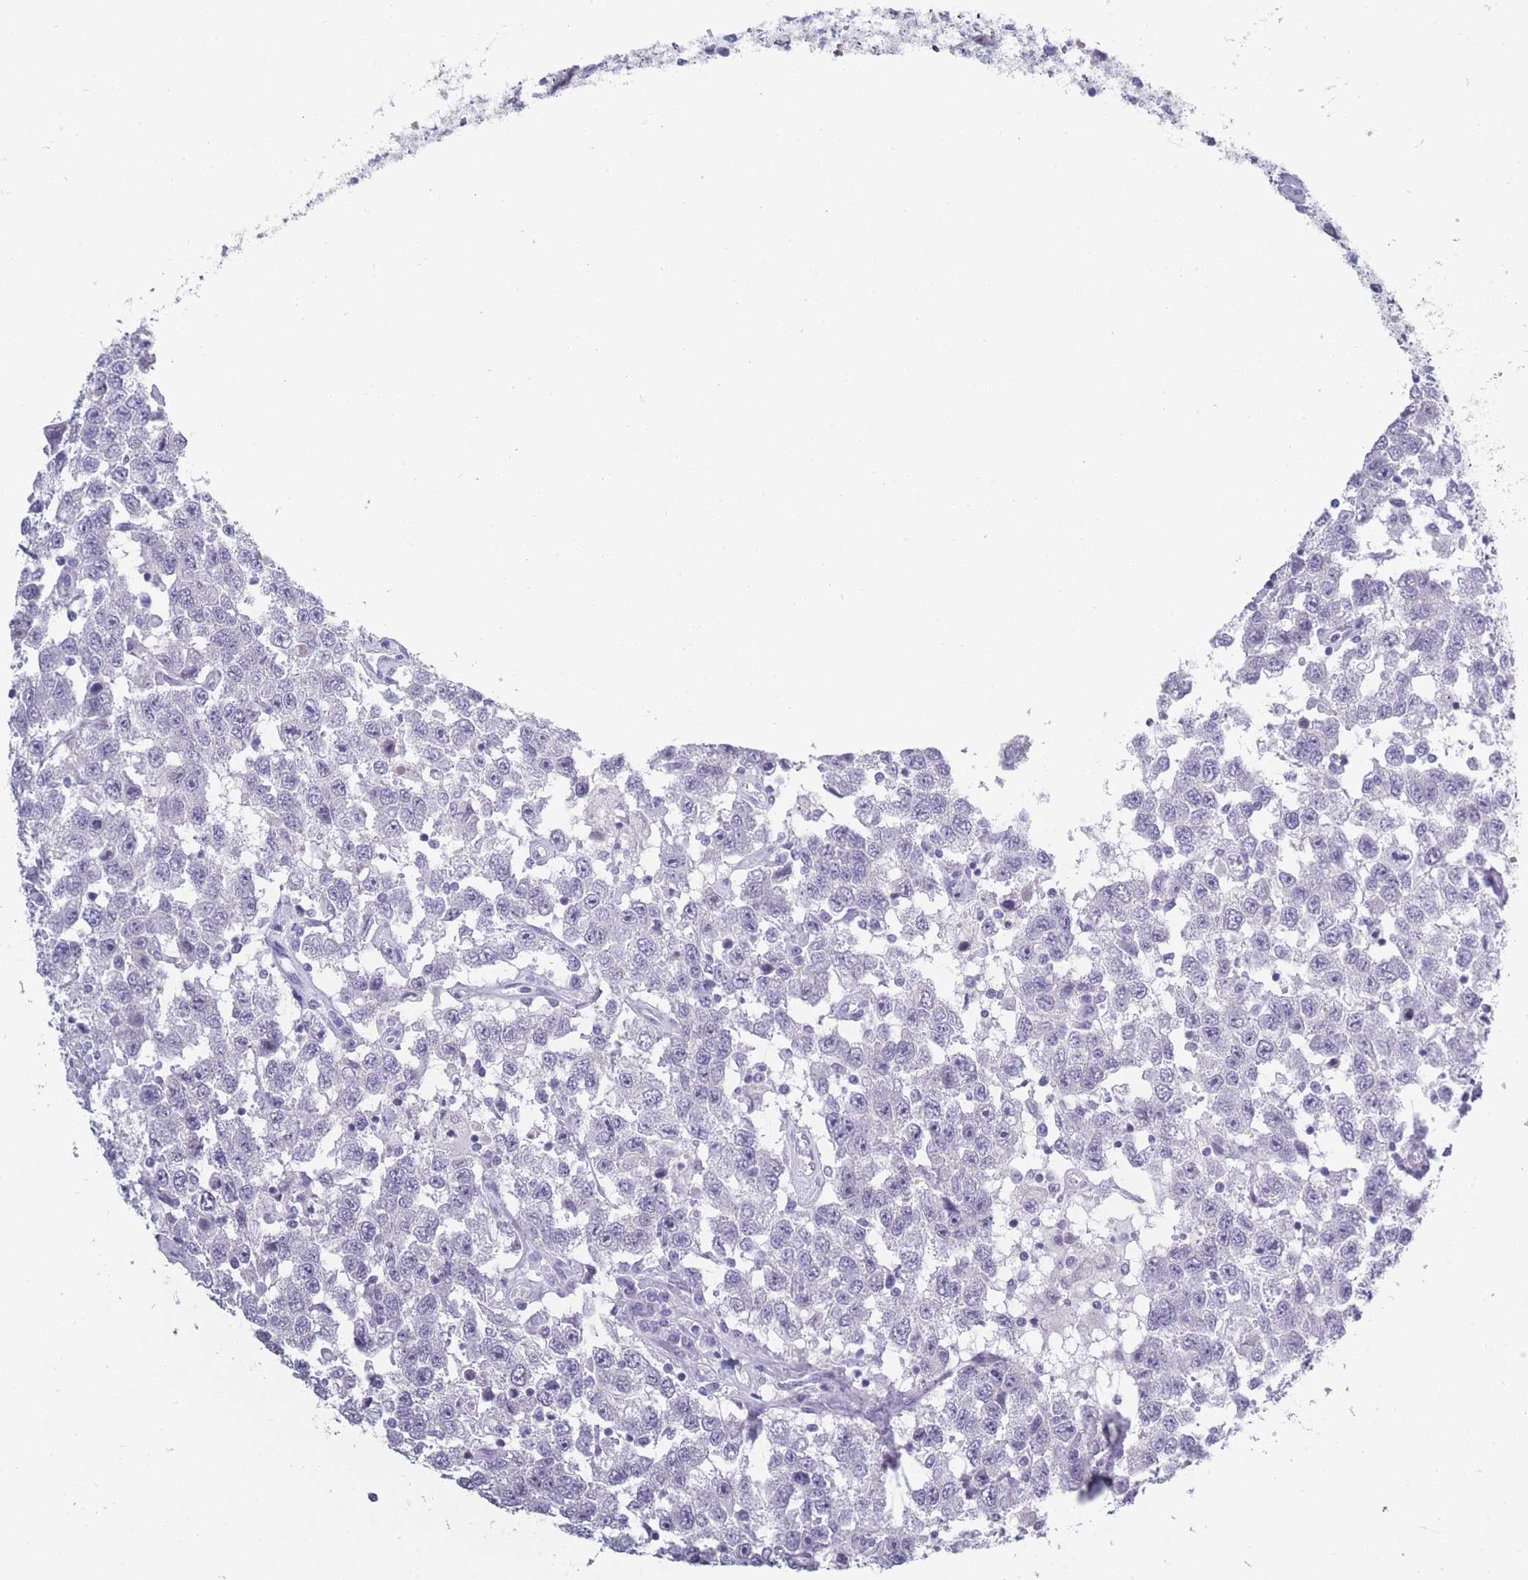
{"staining": {"intensity": "negative", "quantity": "none", "location": "none"}, "tissue": "testis cancer", "cell_type": "Tumor cells", "image_type": "cancer", "snomed": [{"axis": "morphology", "description": "Seminoma, NOS"}, {"axis": "topography", "description": "Testis"}], "caption": "Tumor cells are negative for brown protein staining in testis seminoma.", "gene": "ROS1", "patient": {"sex": "male", "age": 41}}